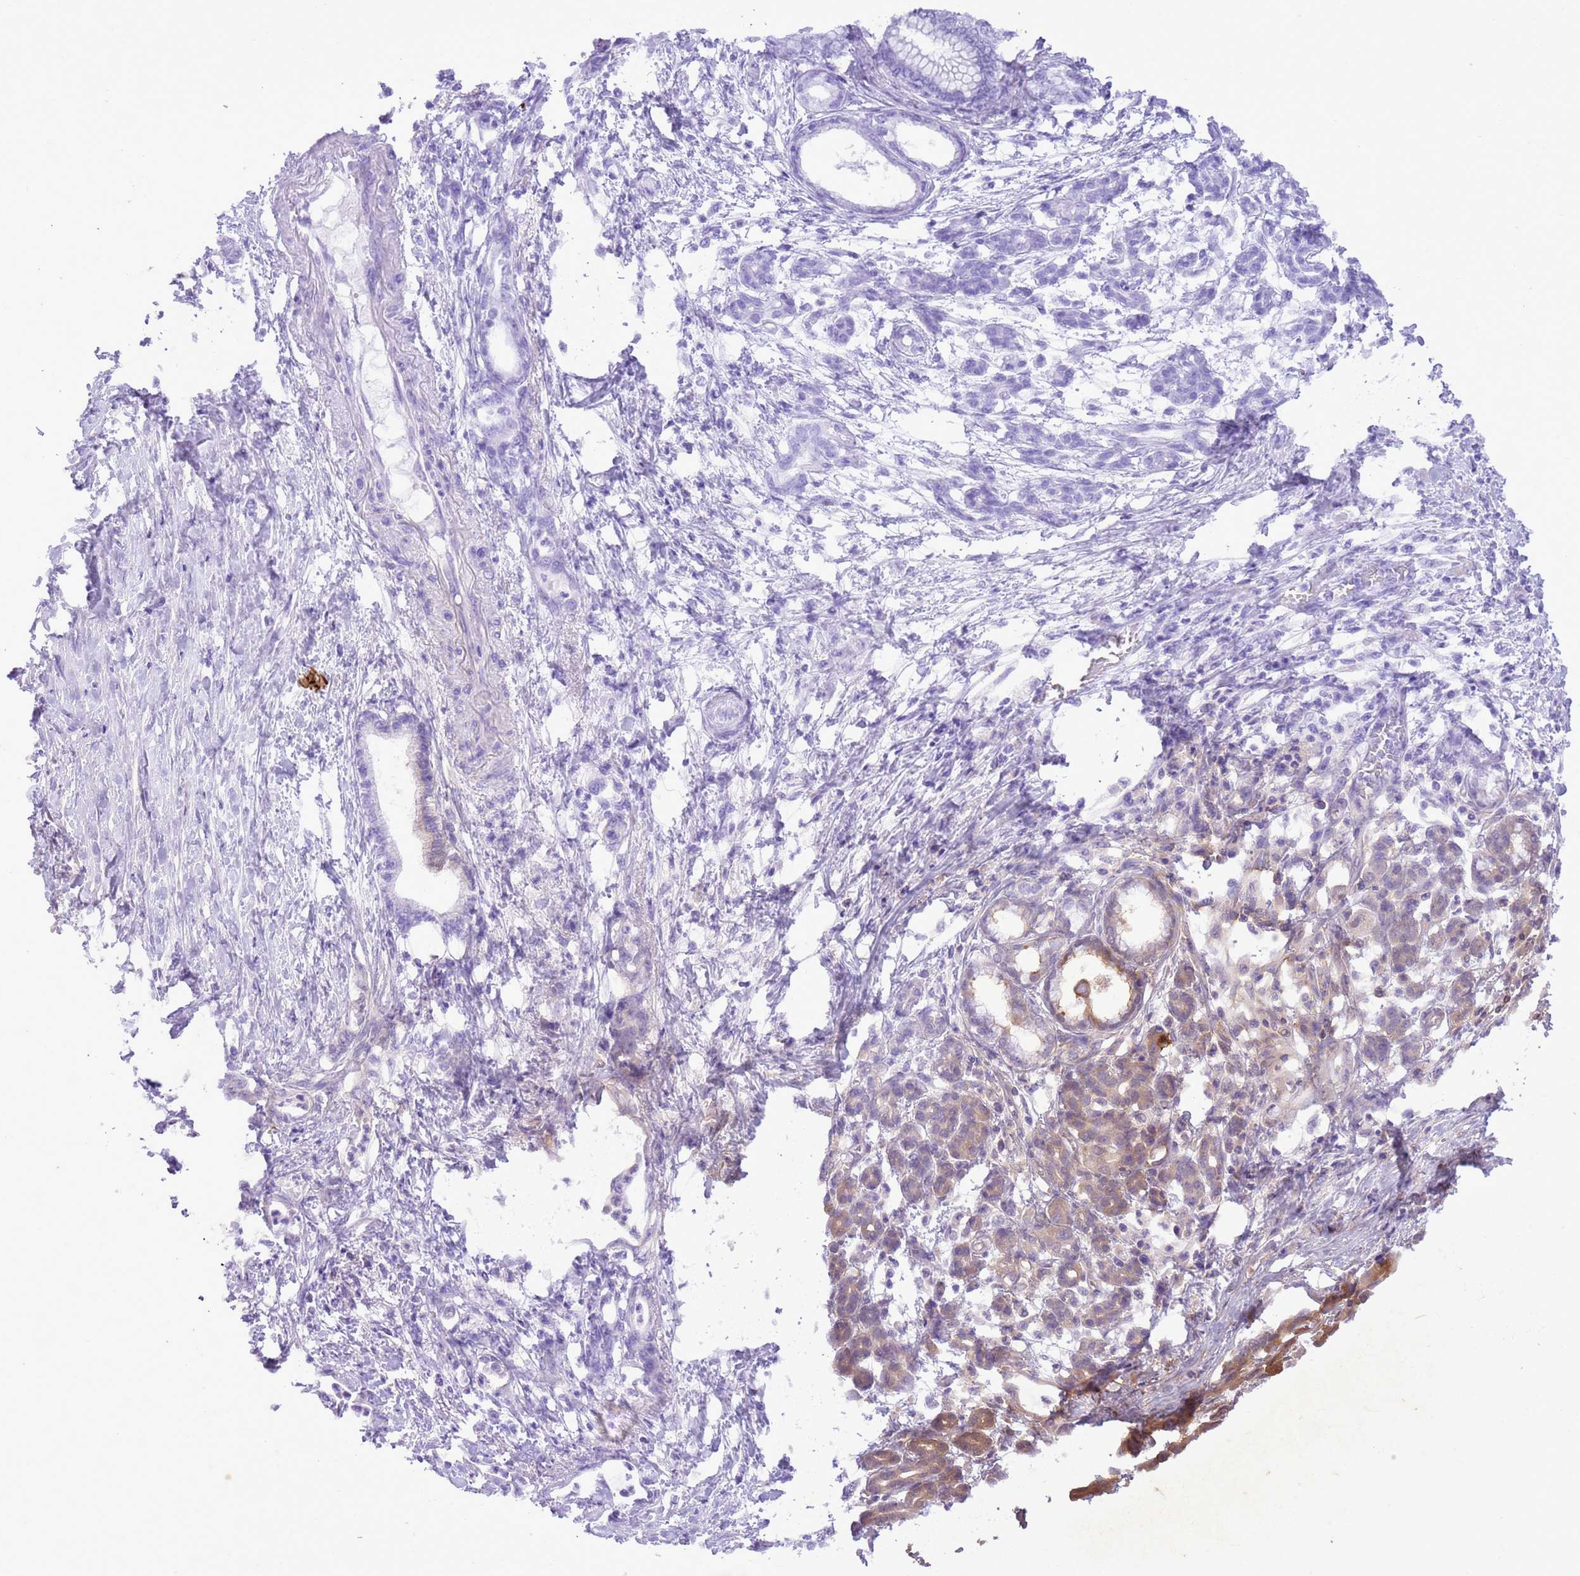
{"staining": {"intensity": "negative", "quantity": "none", "location": "none"}, "tissue": "pancreatic cancer", "cell_type": "Tumor cells", "image_type": "cancer", "snomed": [{"axis": "morphology", "description": "Adenocarcinoma, NOS"}, {"axis": "topography", "description": "Pancreas"}], "caption": "DAB immunohistochemical staining of pancreatic adenocarcinoma exhibits no significant expression in tumor cells. The staining is performed using DAB (3,3'-diaminobenzidine) brown chromogen with nuclei counter-stained in using hematoxylin.", "gene": "GMNN", "patient": {"sex": "female", "age": 55}}